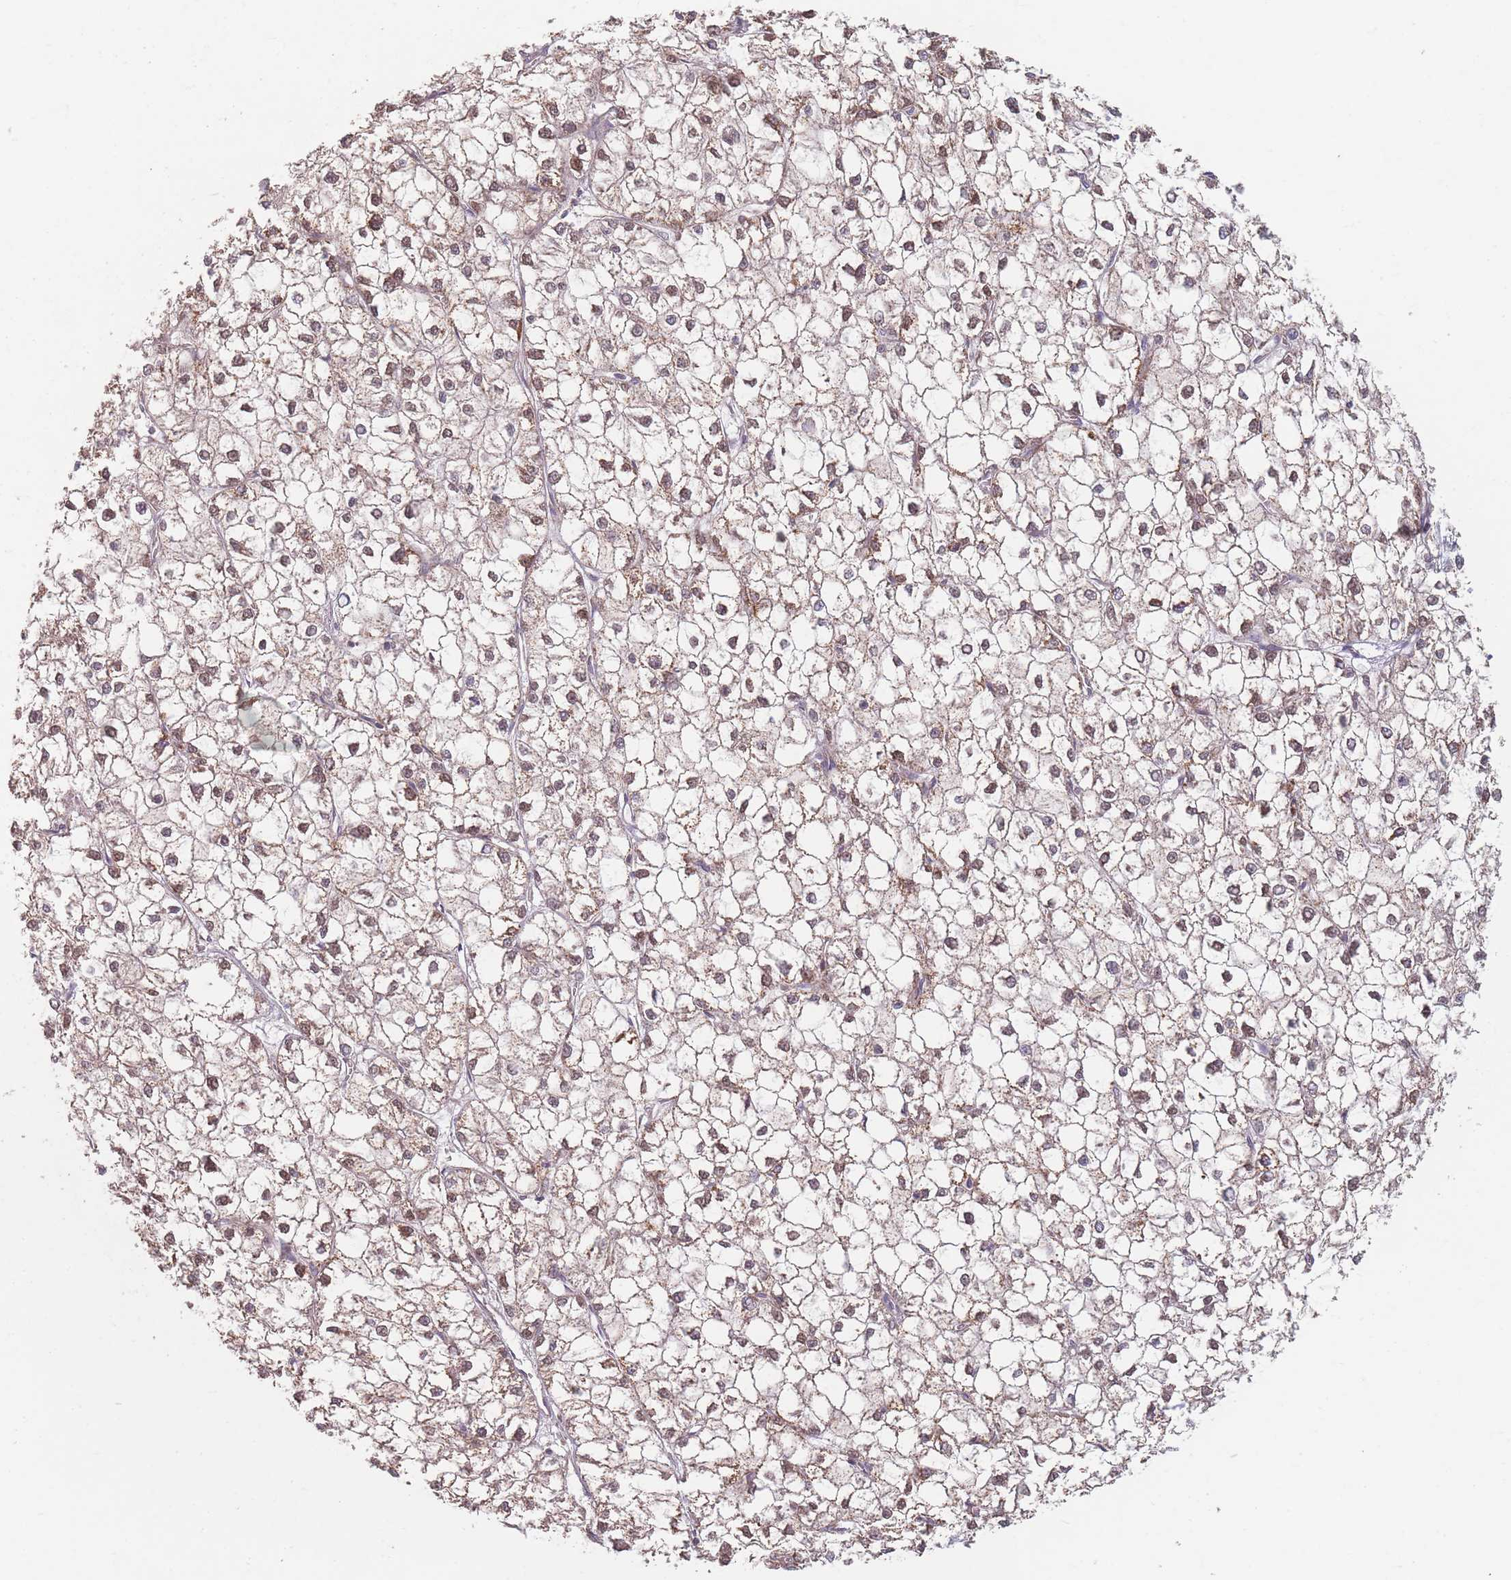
{"staining": {"intensity": "moderate", "quantity": ">75%", "location": "nuclear"}, "tissue": "liver cancer", "cell_type": "Tumor cells", "image_type": "cancer", "snomed": [{"axis": "morphology", "description": "Carcinoma, Hepatocellular, NOS"}, {"axis": "topography", "description": "Liver"}], "caption": "Hepatocellular carcinoma (liver) stained for a protein exhibits moderate nuclear positivity in tumor cells.", "gene": "ESRP2", "patient": {"sex": "female", "age": 43}}